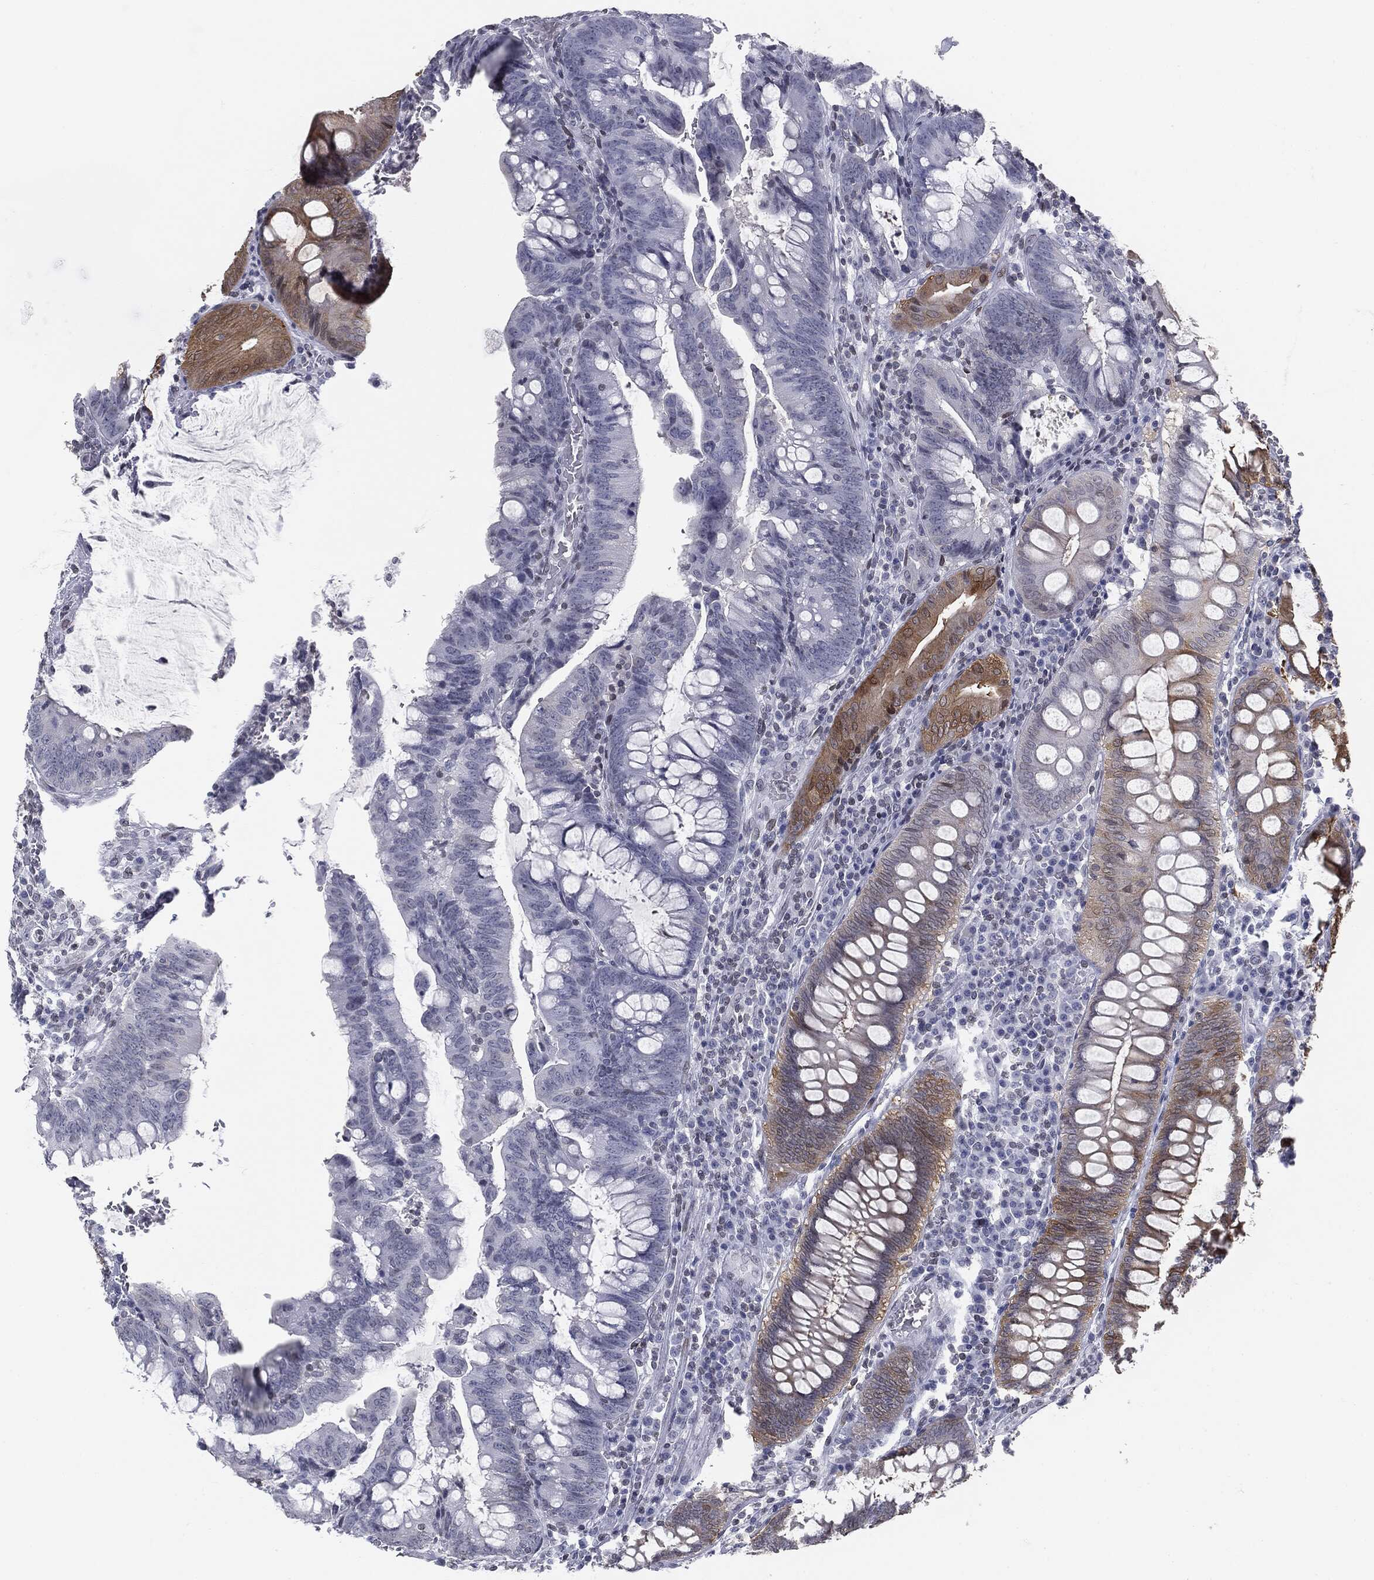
{"staining": {"intensity": "moderate", "quantity": "<25%", "location": "cytoplasmic/membranous"}, "tissue": "colorectal cancer", "cell_type": "Tumor cells", "image_type": "cancer", "snomed": [{"axis": "morphology", "description": "Adenocarcinoma, NOS"}, {"axis": "topography", "description": "Colon"}], "caption": "The photomicrograph exhibits staining of colorectal cancer, revealing moderate cytoplasmic/membranous protein staining (brown color) within tumor cells. The staining was performed using DAB (3,3'-diaminobenzidine), with brown indicating positive protein expression. Nuclei are stained blue with hematoxylin.", "gene": "ALDOB", "patient": {"sex": "male", "age": 62}}